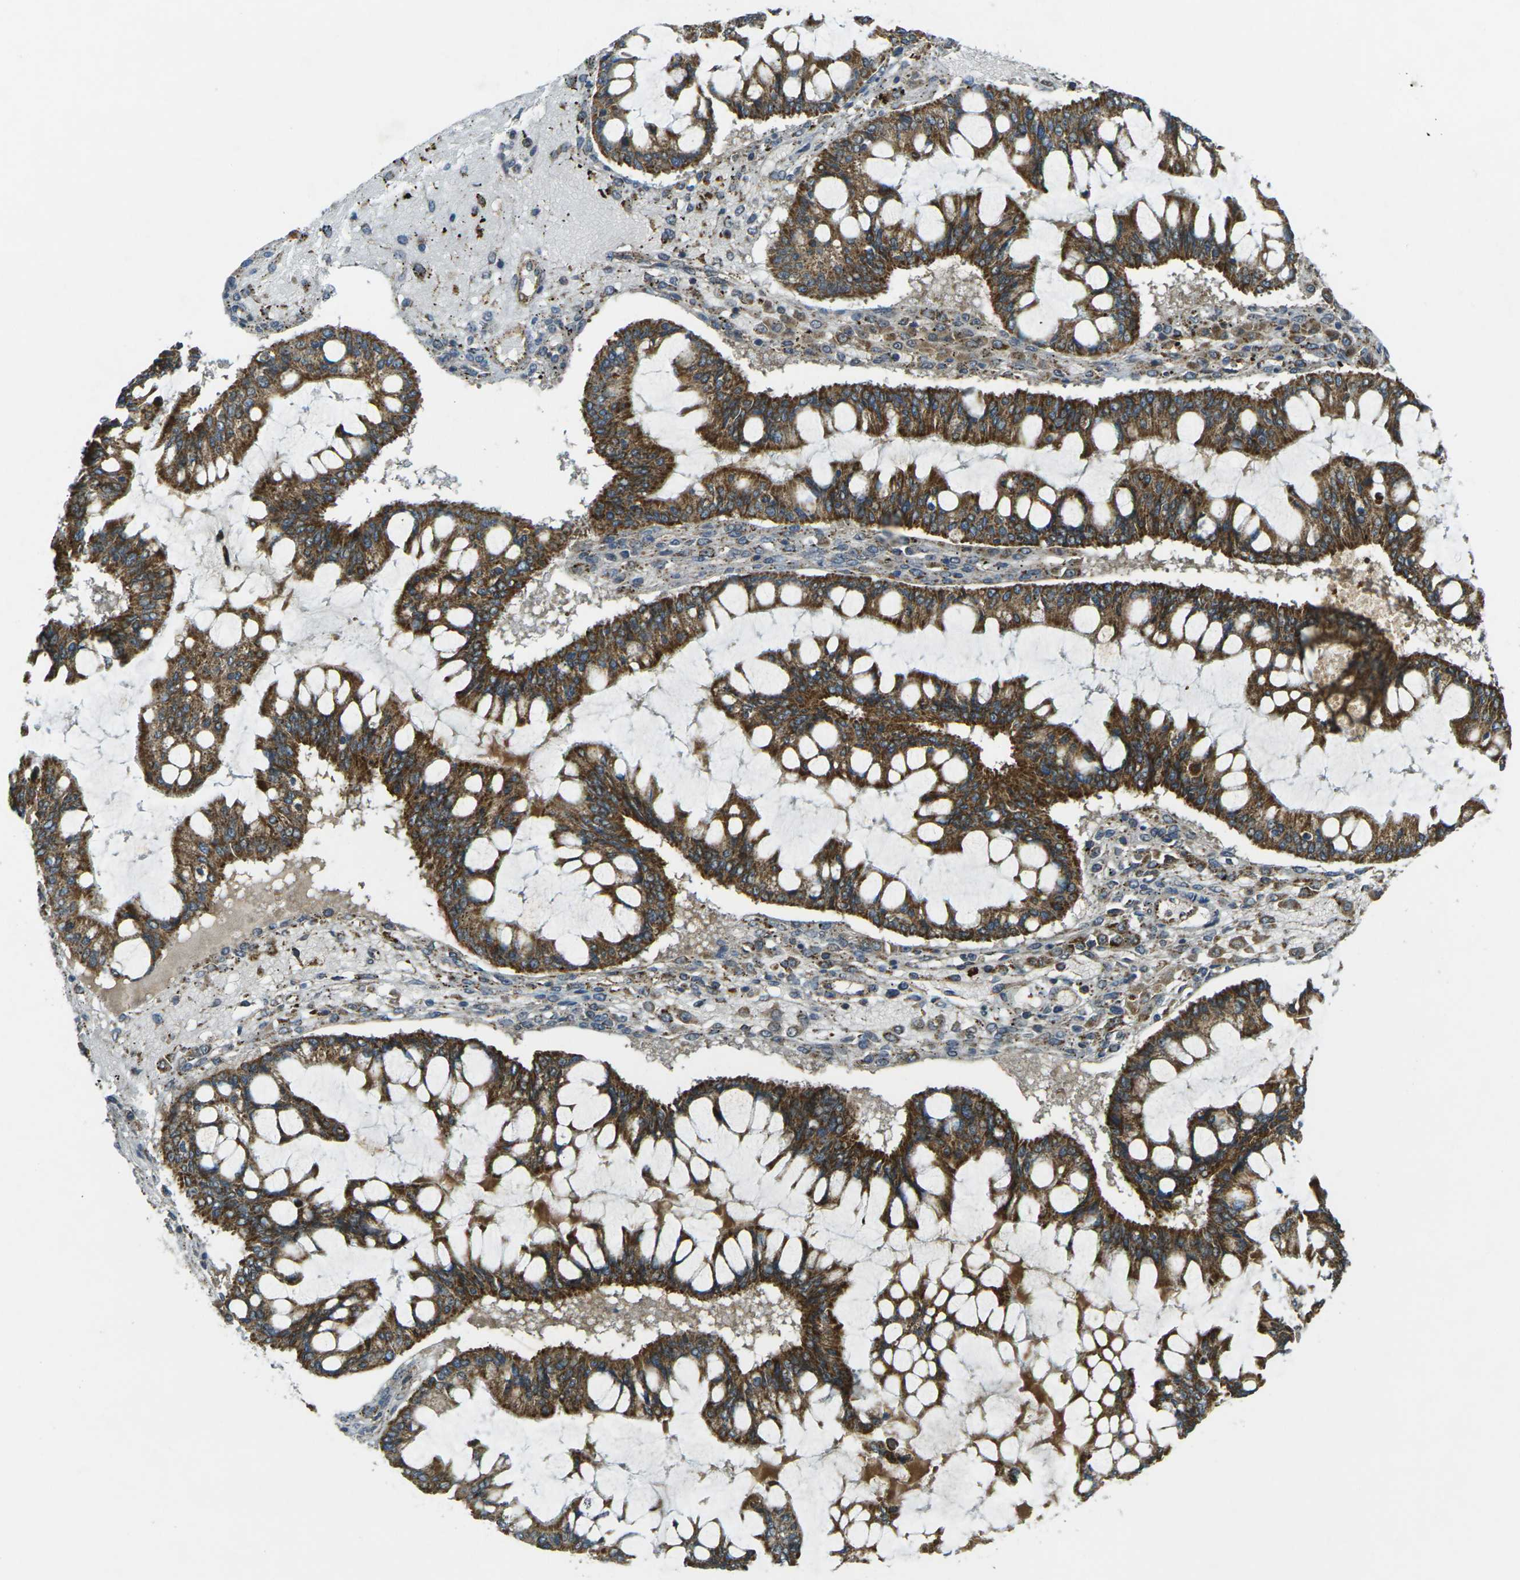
{"staining": {"intensity": "strong", "quantity": ">75%", "location": "cytoplasmic/membranous"}, "tissue": "ovarian cancer", "cell_type": "Tumor cells", "image_type": "cancer", "snomed": [{"axis": "morphology", "description": "Cystadenocarcinoma, mucinous, NOS"}, {"axis": "topography", "description": "Ovary"}], "caption": "IHC staining of mucinous cystadenocarcinoma (ovarian), which displays high levels of strong cytoplasmic/membranous expression in about >75% of tumor cells indicating strong cytoplasmic/membranous protein expression. The staining was performed using DAB (3,3'-diaminobenzidine) (brown) for protein detection and nuclei were counterstained in hematoxylin (blue).", "gene": "IGF1R", "patient": {"sex": "female", "age": 73}}